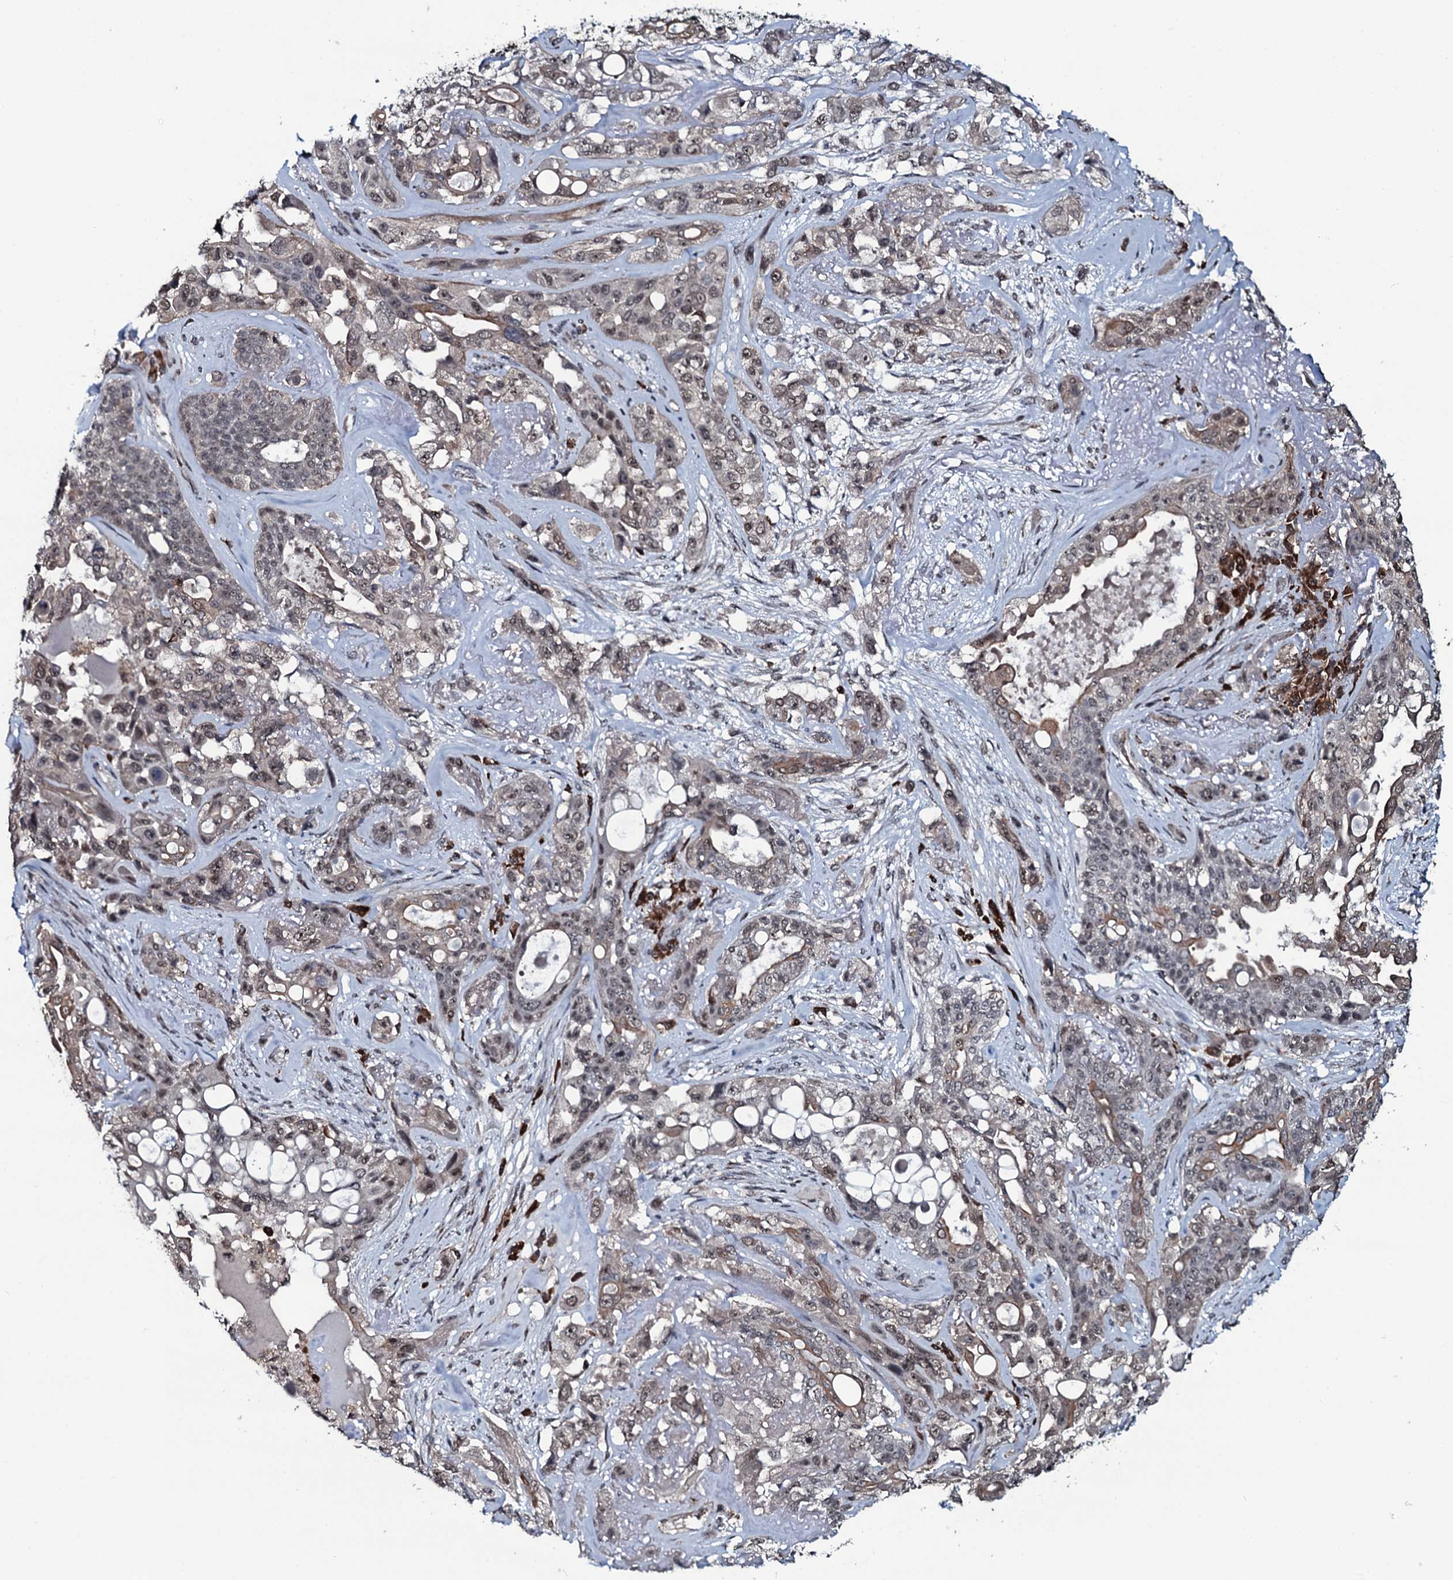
{"staining": {"intensity": "weak", "quantity": "25%-75%", "location": "nuclear"}, "tissue": "lung cancer", "cell_type": "Tumor cells", "image_type": "cancer", "snomed": [{"axis": "morphology", "description": "Squamous cell carcinoma, NOS"}, {"axis": "topography", "description": "Lung"}], "caption": "Human lung squamous cell carcinoma stained for a protein (brown) exhibits weak nuclear positive positivity in about 25%-75% of tumor cells.", "gene": "HDDC3", "patient": {"sex": "female", "age": 70}}